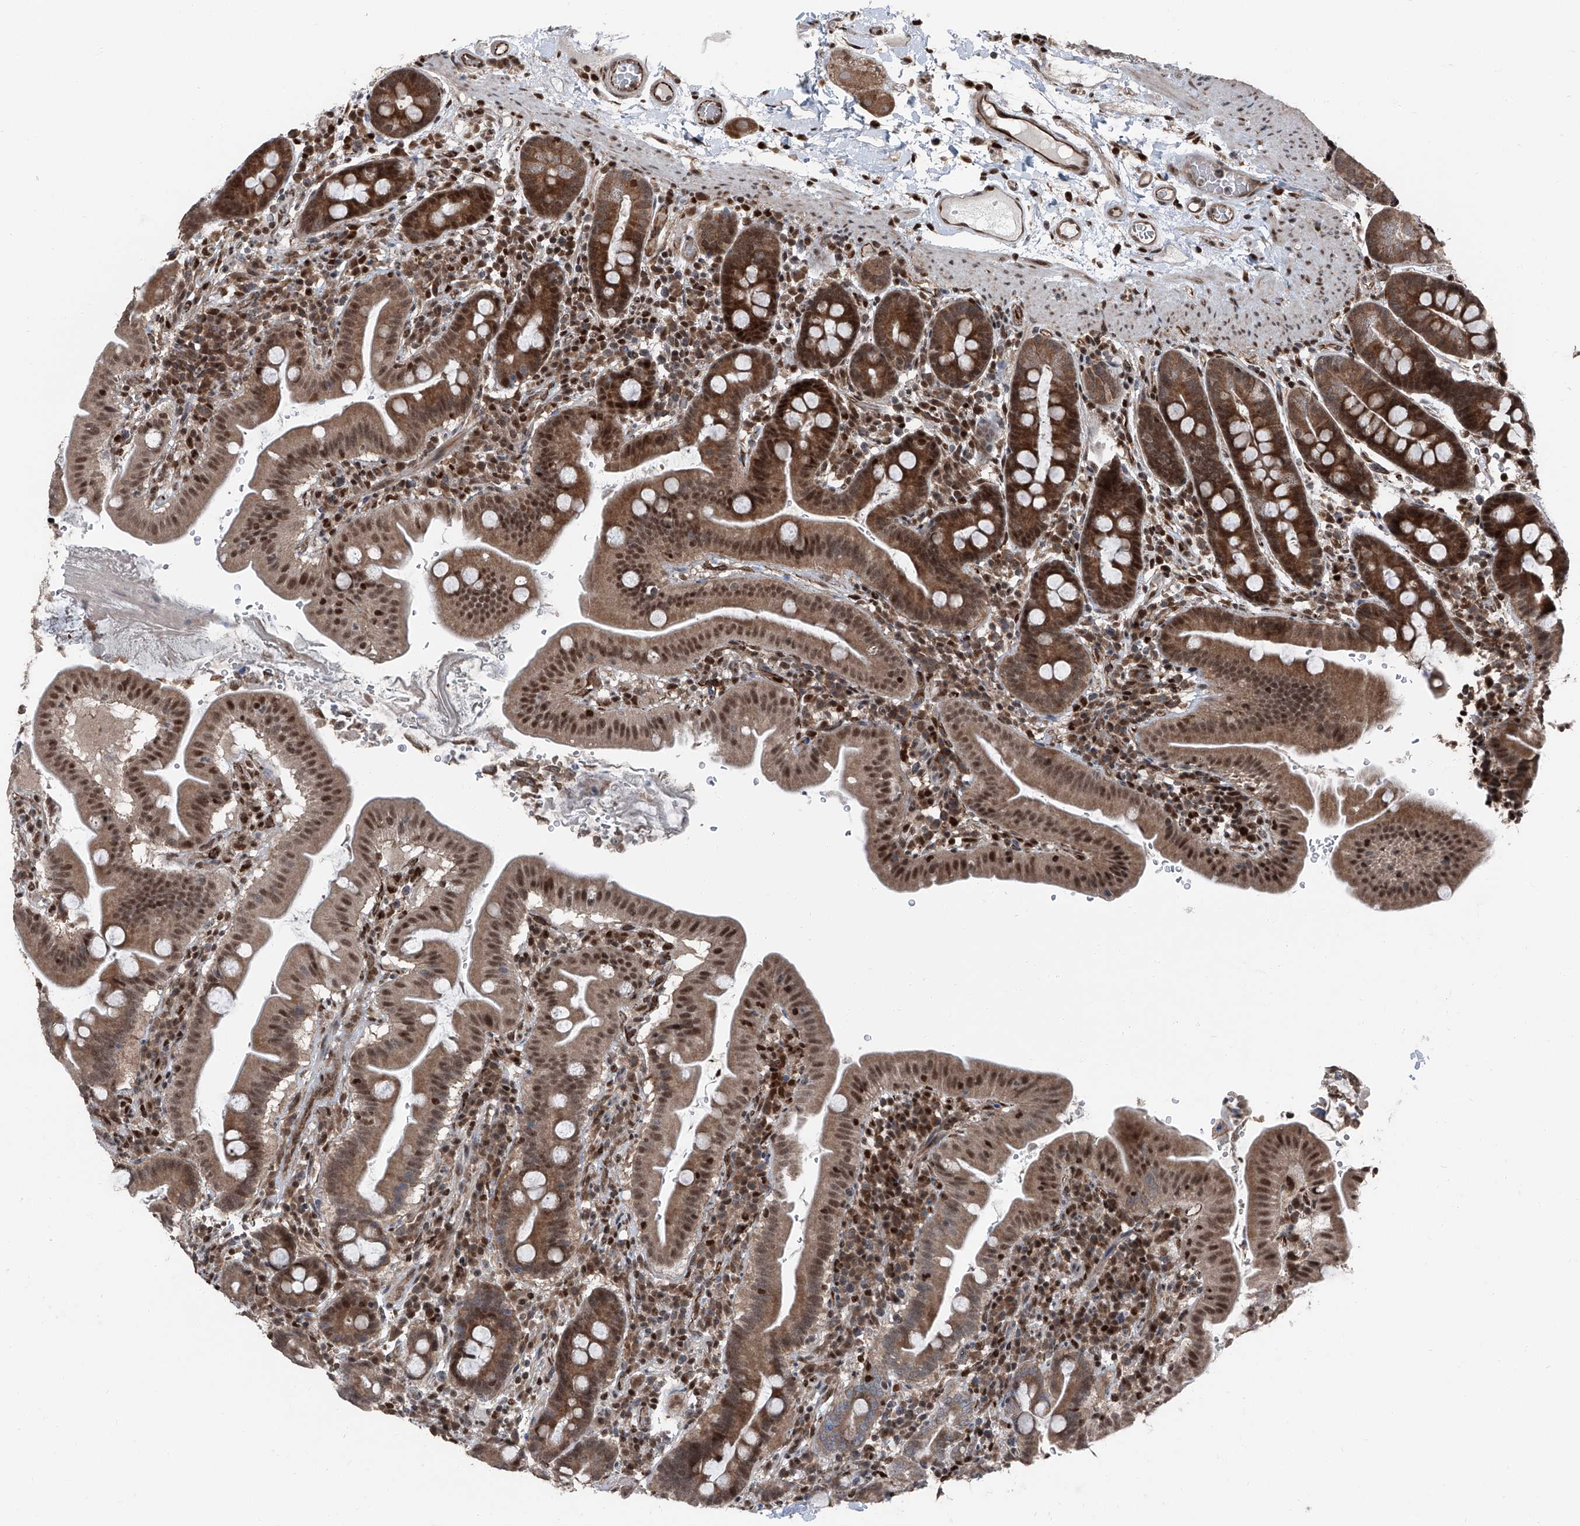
{"staining": {"intensity": "strong", "quantity": ">75%", "location": "cytoplasmic/membranous,nuclear"}, "tissue": "duodenum", "cell_type": "Glandular cells", "image_type": "normal", "snomed": [{"axis": "morphology", "description": "Normal tissue, NOS"}, {"axis": "morphology", "description": "Adenocarcinoma, NOS"}, {"axis": "topography", "description": "Pancreas"}, {"axis": "topography", "description": "Duodenum"}], "caption": "Protein staining of unremarkable duodenum demonstrates strong cytoplasmic/membranous,nuclear positivity in approximately >75% of glandular cells. (Brightfield microscopy of DAB IHC at high magnification).", "gene": "FKBP5", "patient": {"sex": "male", "age": 50}}